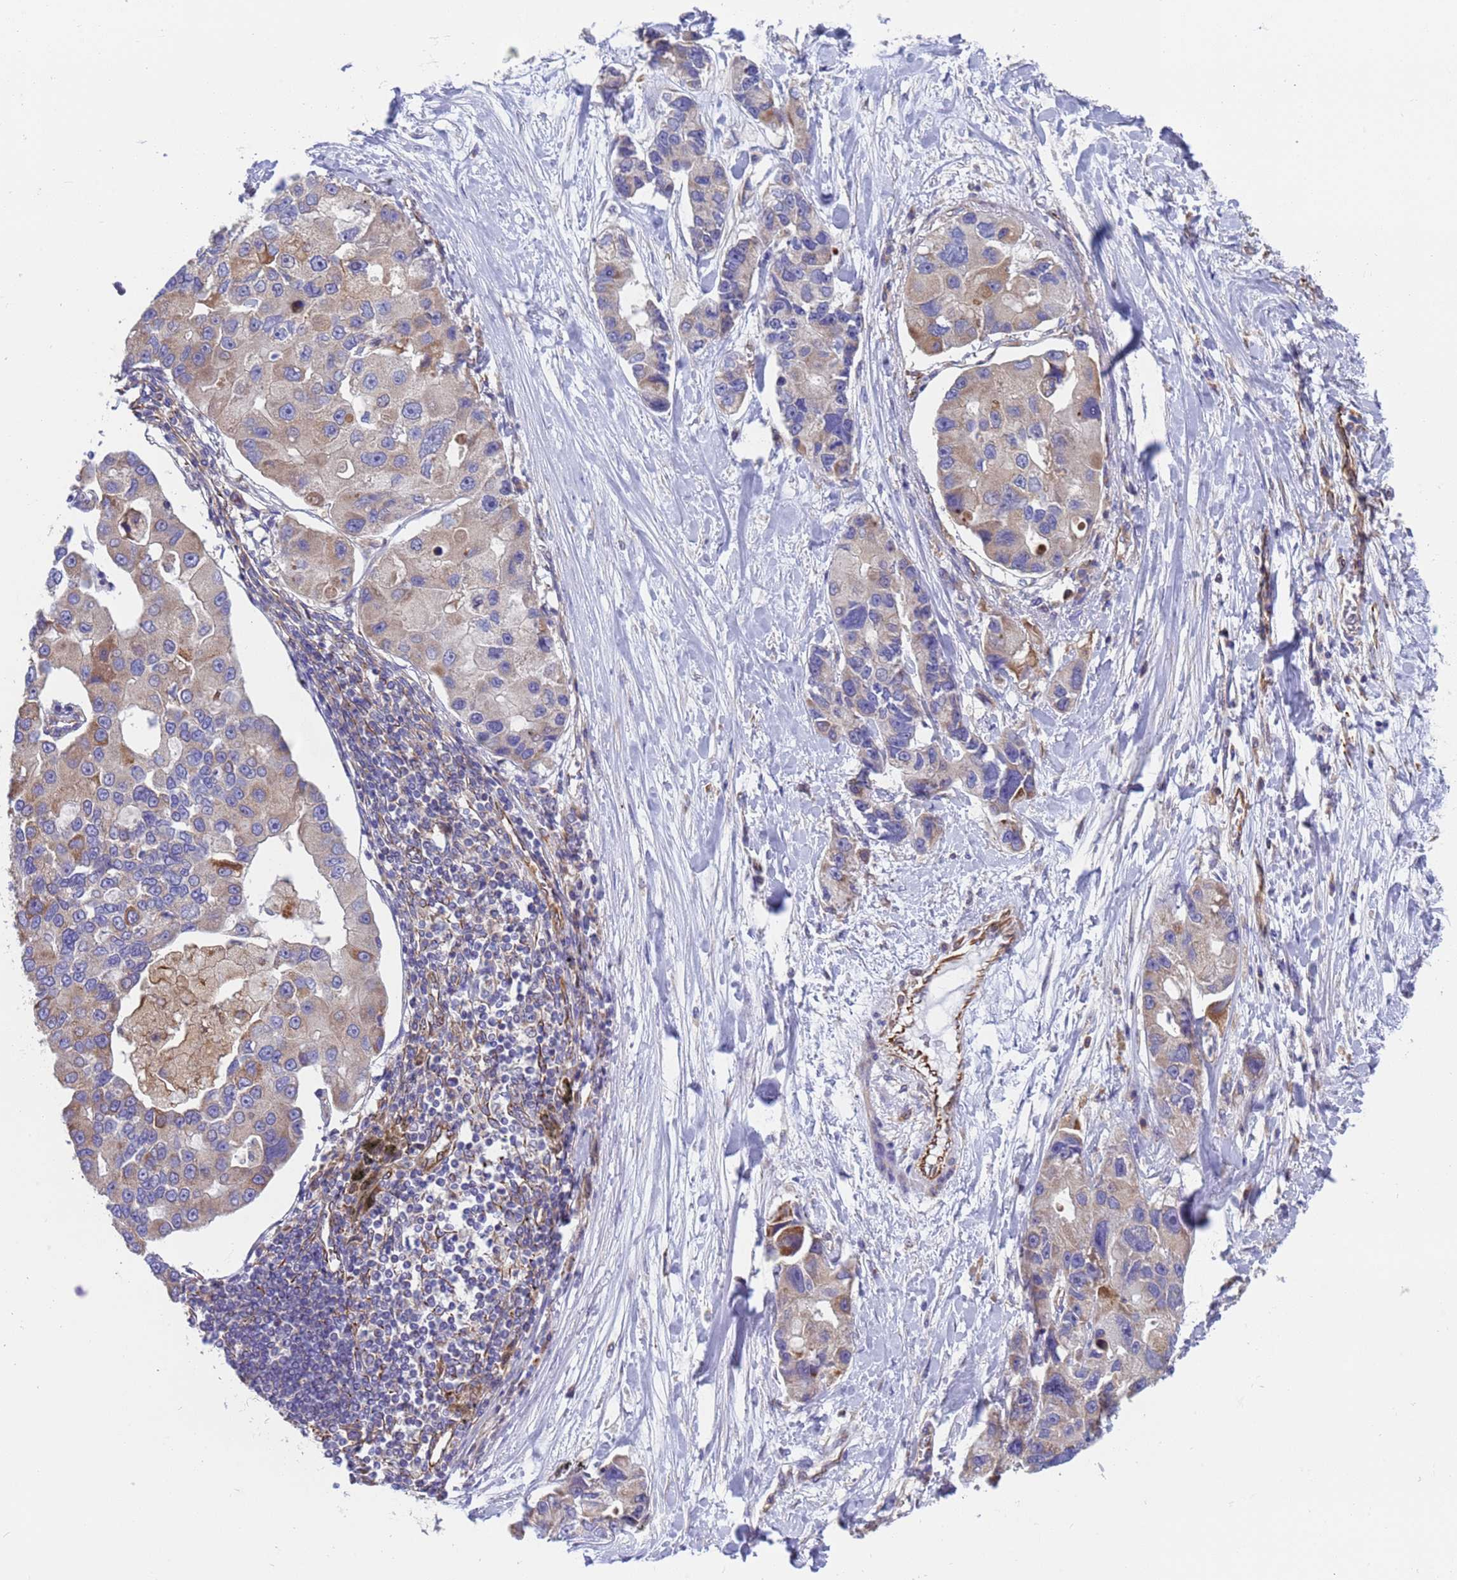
{"staining": {"intensity": "moderate", "quantity": "<25%", "location": "cytoplasmic/membranous"}, "tissue": "lung cancer", "cell_type": "Tumor cells", "image_type": "cancer", "snomed": [{"axis": "morphology", "description": "Adenocarcinoma, NOS"}, {"axis": "topography", "description": "Lung"}], "caption": "IHC (DAB (3,3'-diaminobenzidine)) staining of human lung adenocarcinoma shows moderate cytoplasmic/membranous protein positivity in about <25% of tumor cells.", "gene": "NUDT12", "patient": {"sex": "female", "age": 54}}